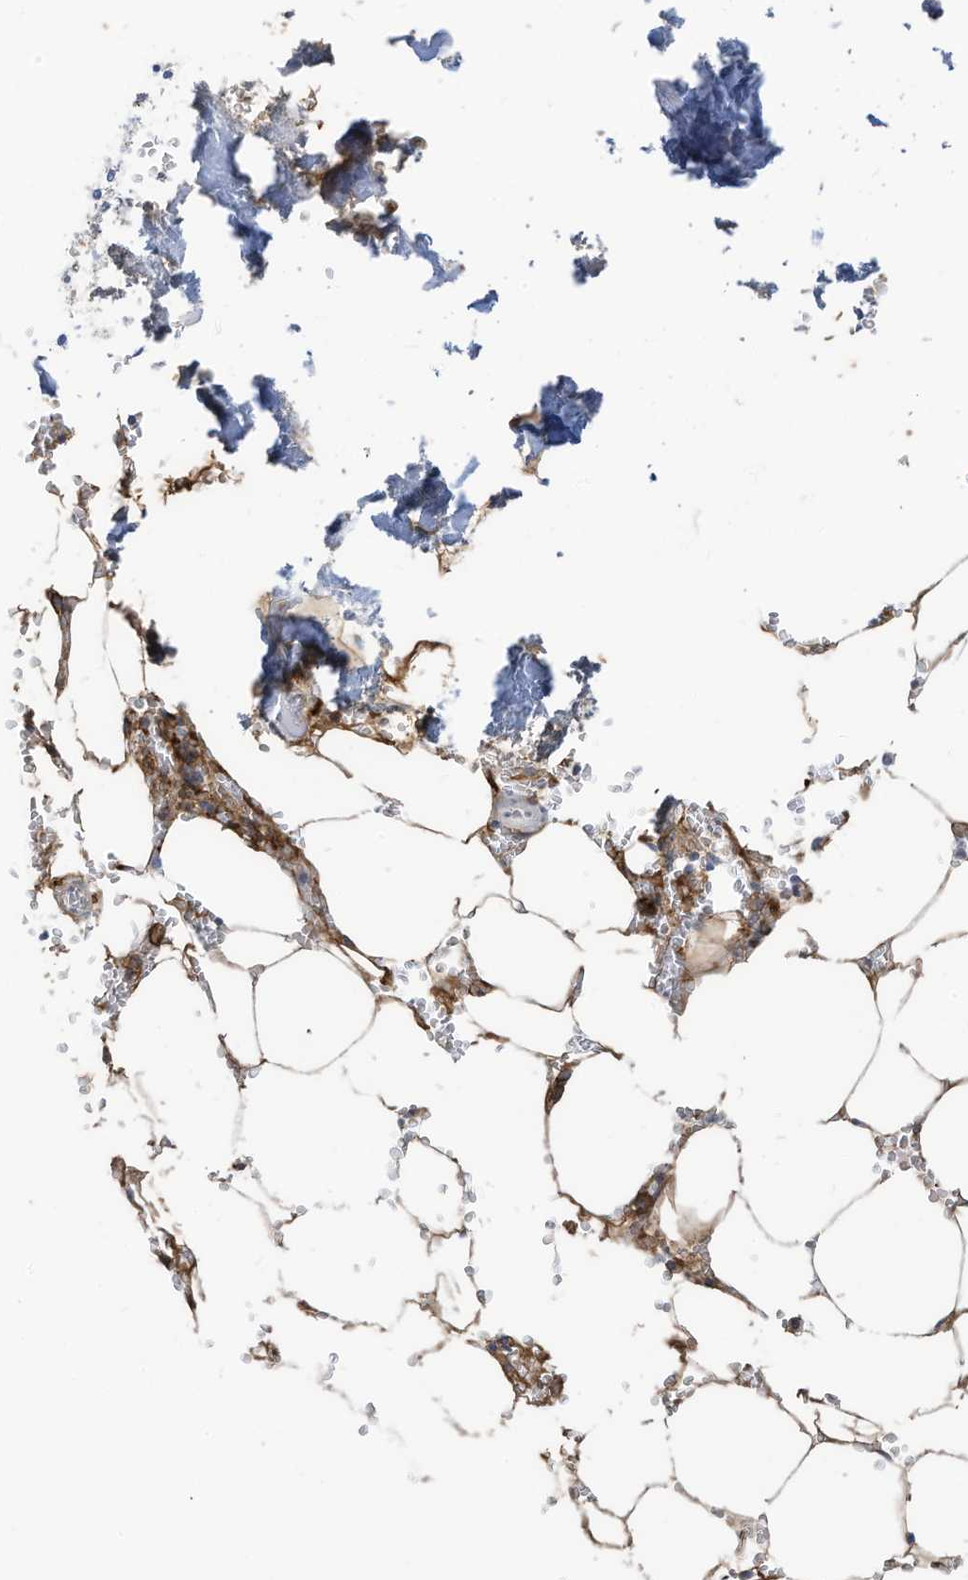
{"staining": {"intensity": "strong", "quantity": ">75%", "location": "cytoplasmic/membranous"}, "tissue": "bone marrow", "cell_type": "Hematopoietic cells", "image_type": "normal", "snomed": [{"axis": "morphology", "description": "Normal tissue, NOS"}, {"axis": "topography", "description": "Bone marrow"}], "caption": "About >75% of hematopoietic cells in benign human bone marrow exhibit strong cytoplasmic/membranous protein positivity as visualized by brown immunohistochemical staining.", "gene": "SLC1A5", "patient": {"sex": "male", "age": 70}}